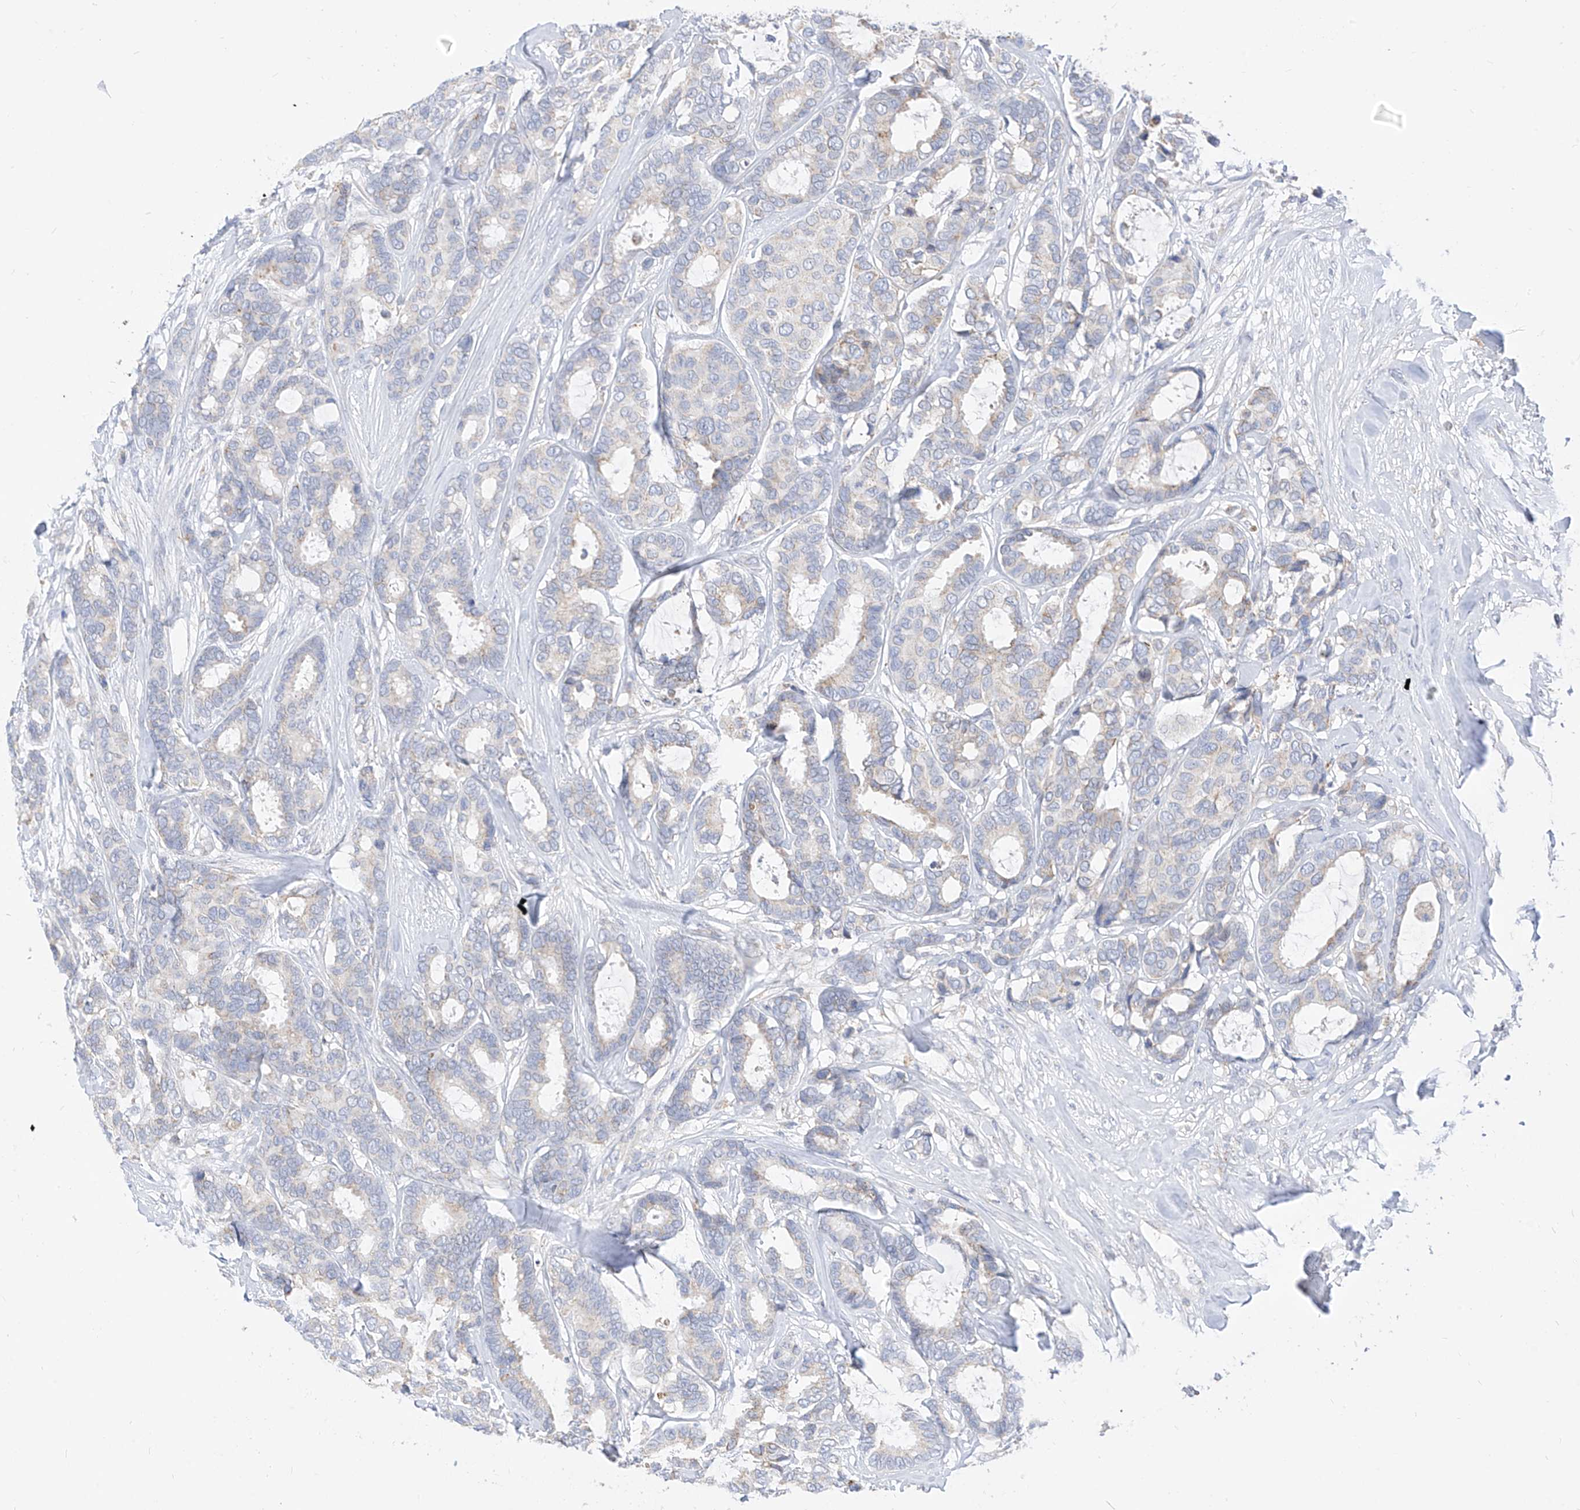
{"staining": {"intensity": "weak", "quantity": "<25%", "location": "cytoplasmic/membranous"}, "tissue": "breast cancer", "cell_type": "Tumor cells", "image_type": "cancer", "snomed": [{"axis": "morphology", "description": "Duct carcinoma"}, {"axis": "topography", "description": "Breast"}], "caption": "Tumor cells are negative for brown protein staining in breast cancer (intraductal carcinoma). Nuclei are stained in blue.", "gene": "RASA2", "patient": {"sex": "female", "age": 87}}